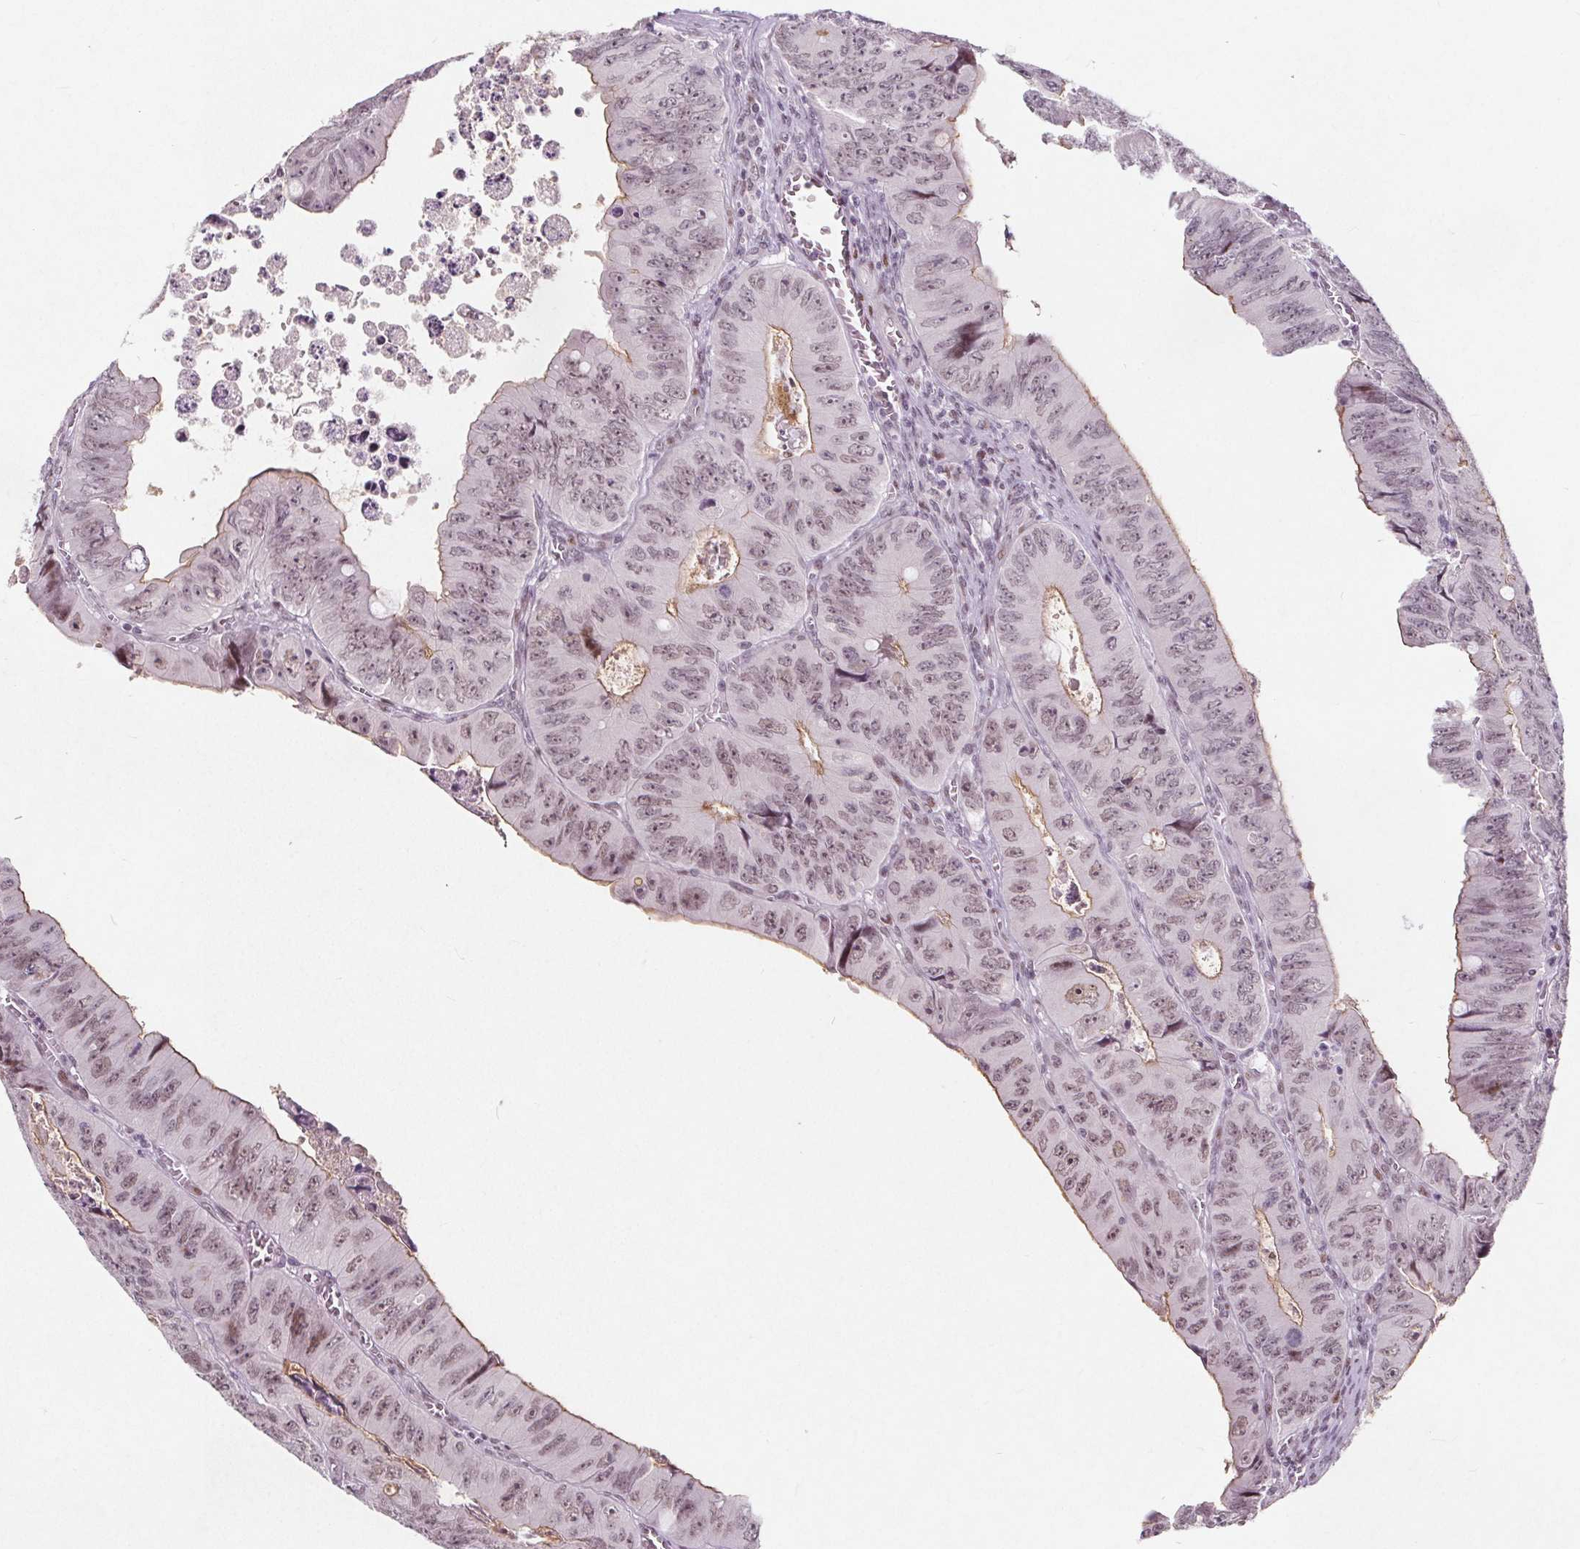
{"staining": {"intensity": "weak", "quantity": ">75%", "location": "cytoplasmic/membranous,nuclear"}, "tissue": "colorectal cancer", "cell_type": "Tumor cells", "image_type": "cancer", "snomed": [{"axis": "morphology", "description": "Adenocarcinoma, NOS"}, {"axis": "topography", "description": "Colon"}], "caption": "A high-resolution micrograph shows IHC staining of colorectal adenocarcinoma, which reveals weak cytoplasmic/membranous and nuclear expression in approximately >75% of tumor cells. (Stains: DAB in brown, nuclei in blue, Microscopy: brightfield microscopy at high magnification).", "gene": "TAF6L", "patient": {"sex": "female", "age": 84}}